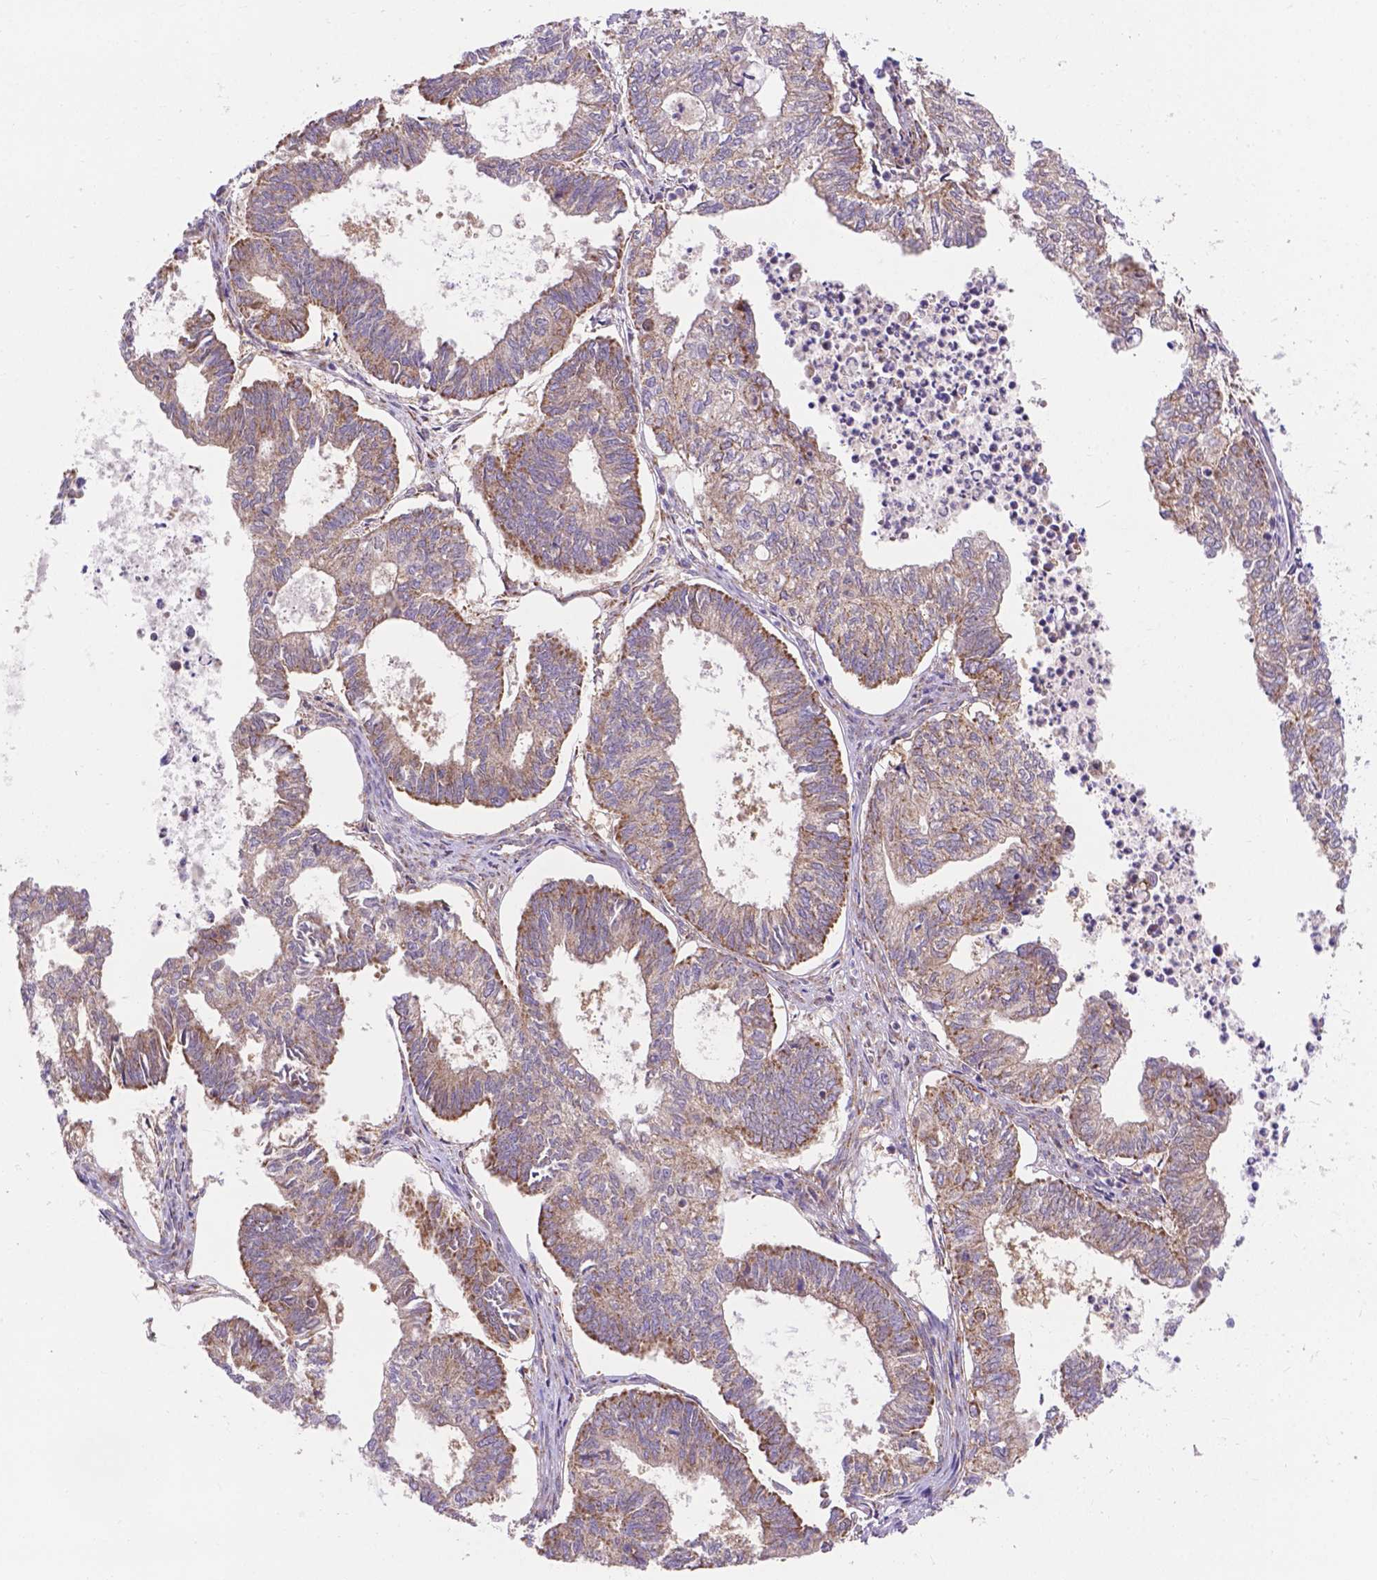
{"staining": {"intensity": "moderate", "quantity": "25%-75%", "location": "cytoplasmic/membranous"}, "tissue": "ovarian cancer", "cell_type": "Tumor cells", "image_type": "cancer", "snomed": [{"axis": "morphology", "description": "Carcinoma, endometroid"}, {"axis": "topography", "description": "Ovary"}], "caption": "Ovarian endometroid carcinoma stained with a protein marker exhibits moderate staining in tumor cells.", "gene": "AK3", "patient": {"sex": "female", "age": 64}}